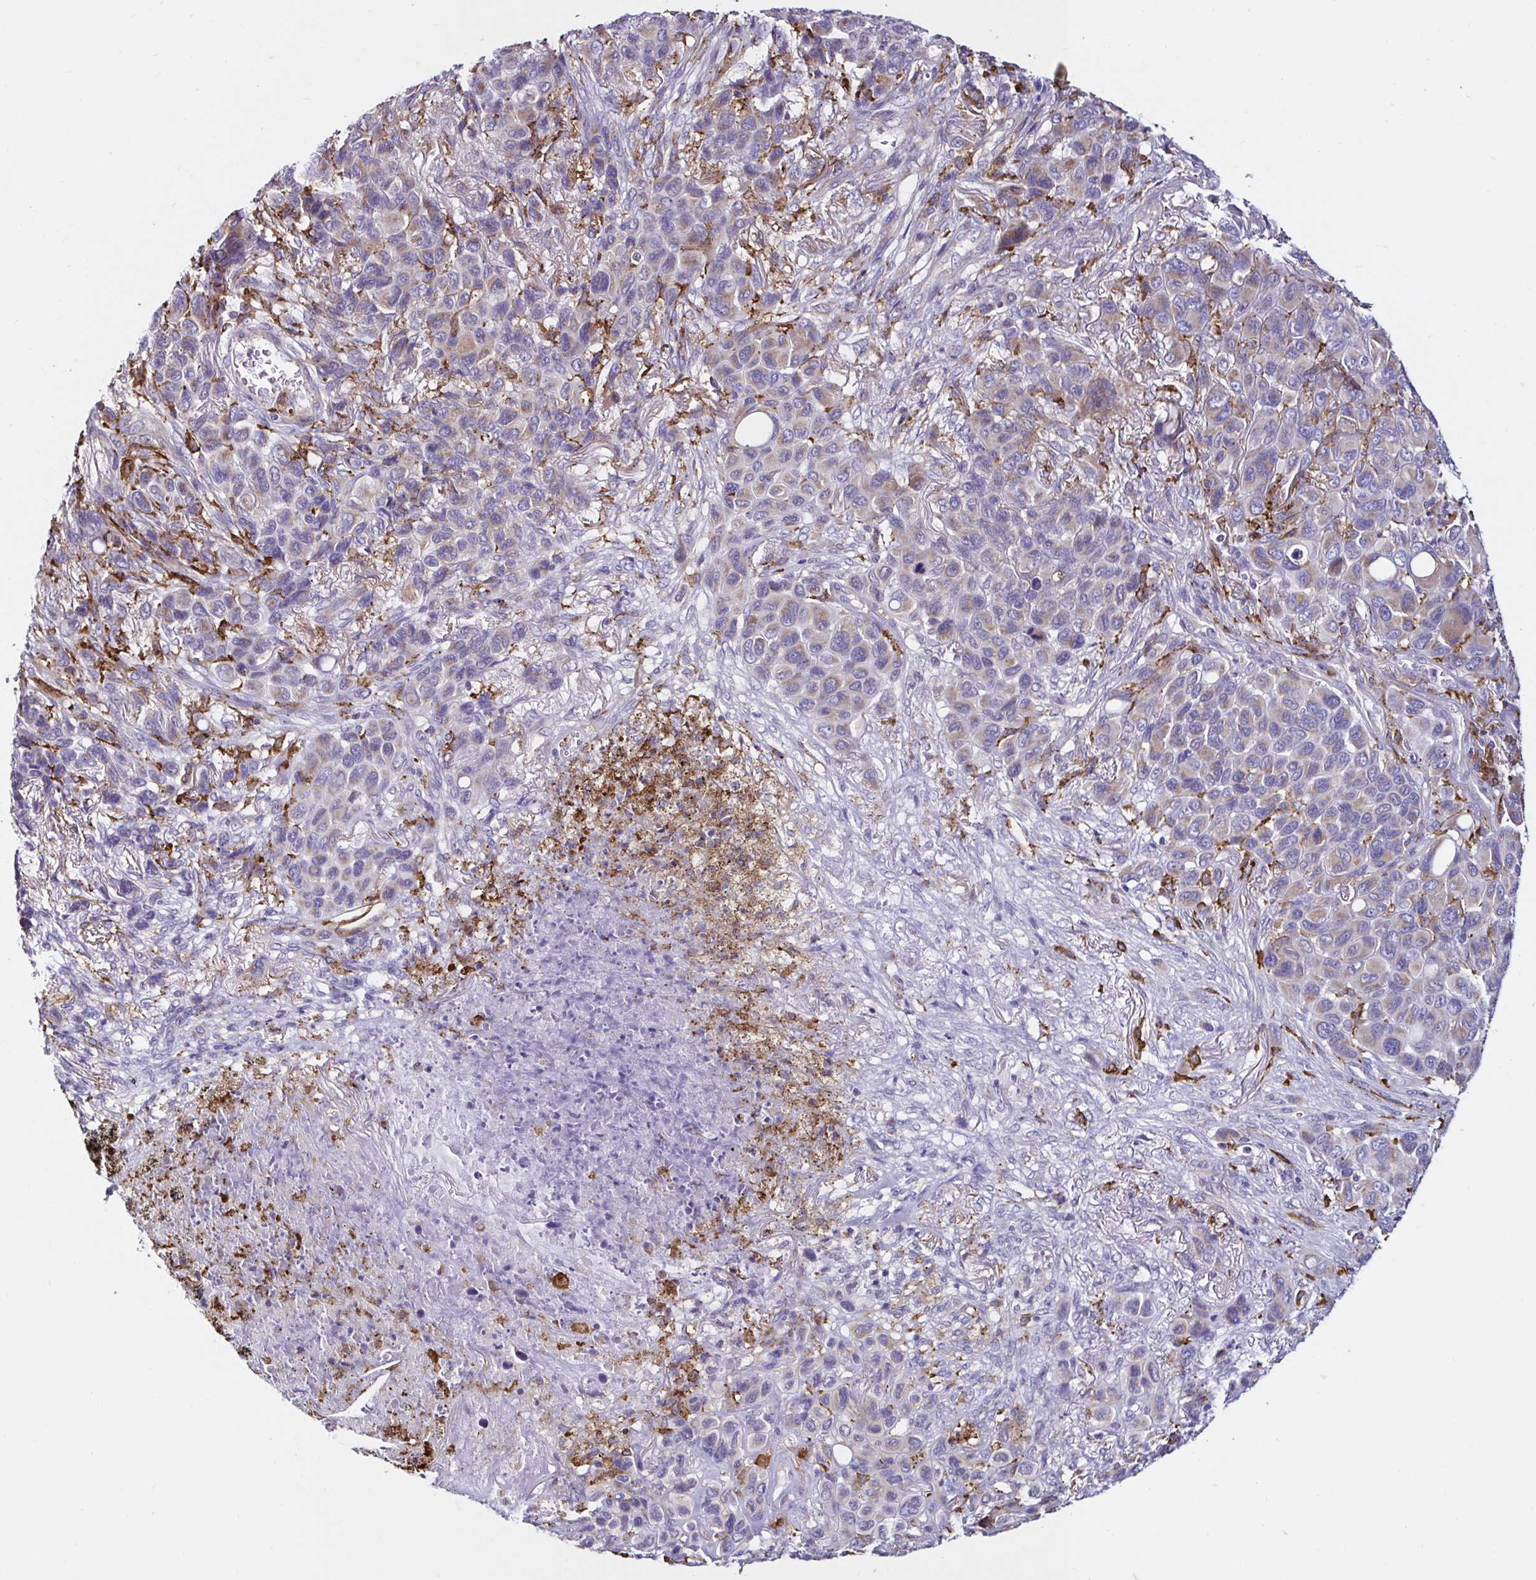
{"staining": {"intensity": "weak", "quantity": "<25%", "location": "cytoplasmic/membranous"}, "tissue": "melanoma", "cell_type": "Tumor cells", "image_type": "cancer", "snomed": [{"axis": "morphology", "description": "Malignant melanoma, Metastatic site"}, {"axis": "topography", "description": "Lung"}], "caption": "Immunohistochemistry of human malignant melanoma (metastatic site) reveals no expression in tumor cells. (DAB IHC visualized using brightfield microscopy, high magnification).", "gene": "MSR1", "patient": {"sex": "male", "age": 48}}